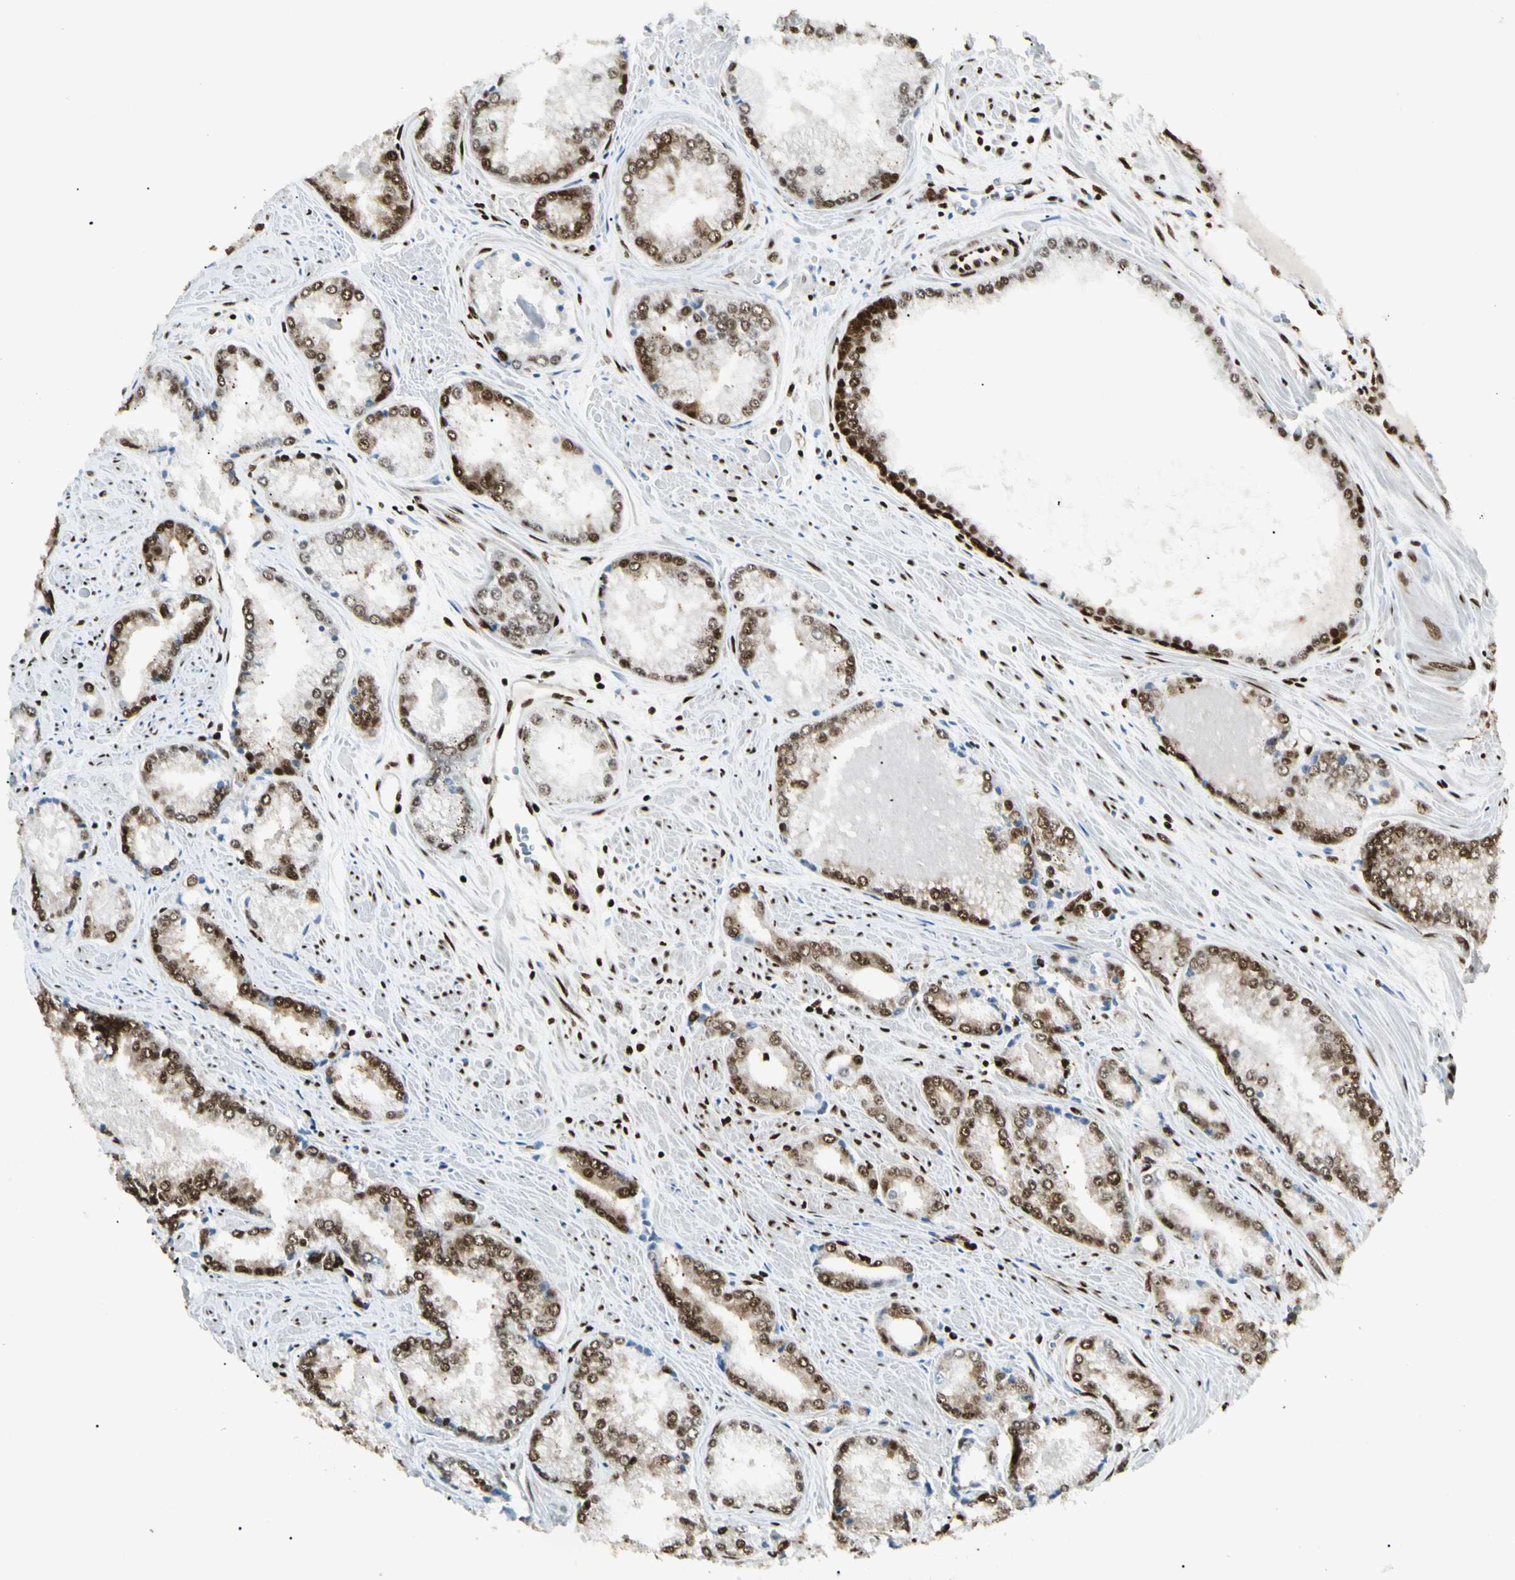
{"staining": {"intensity": "strong", "quantity": ">75%", "location": "cytoplasmic/membranous,nuclear"}, "tissue": "prostate cancer", "cell_type": "Tumor cells", "image_type": "cancer", "snomed": [{"axis": "morphology", "description": "Adenocarcinoma, Low grade"}, {"axis": "topography", "description": "Prostate"}], "caption": "Adenocarcinoma (low-grade) (prostate) tissue shows strong cytoplasmic/membranous and nuclear staining in about >75% of tumor cells", "gene": "FUS", "patient": {"sex": "male", "age": 64}}